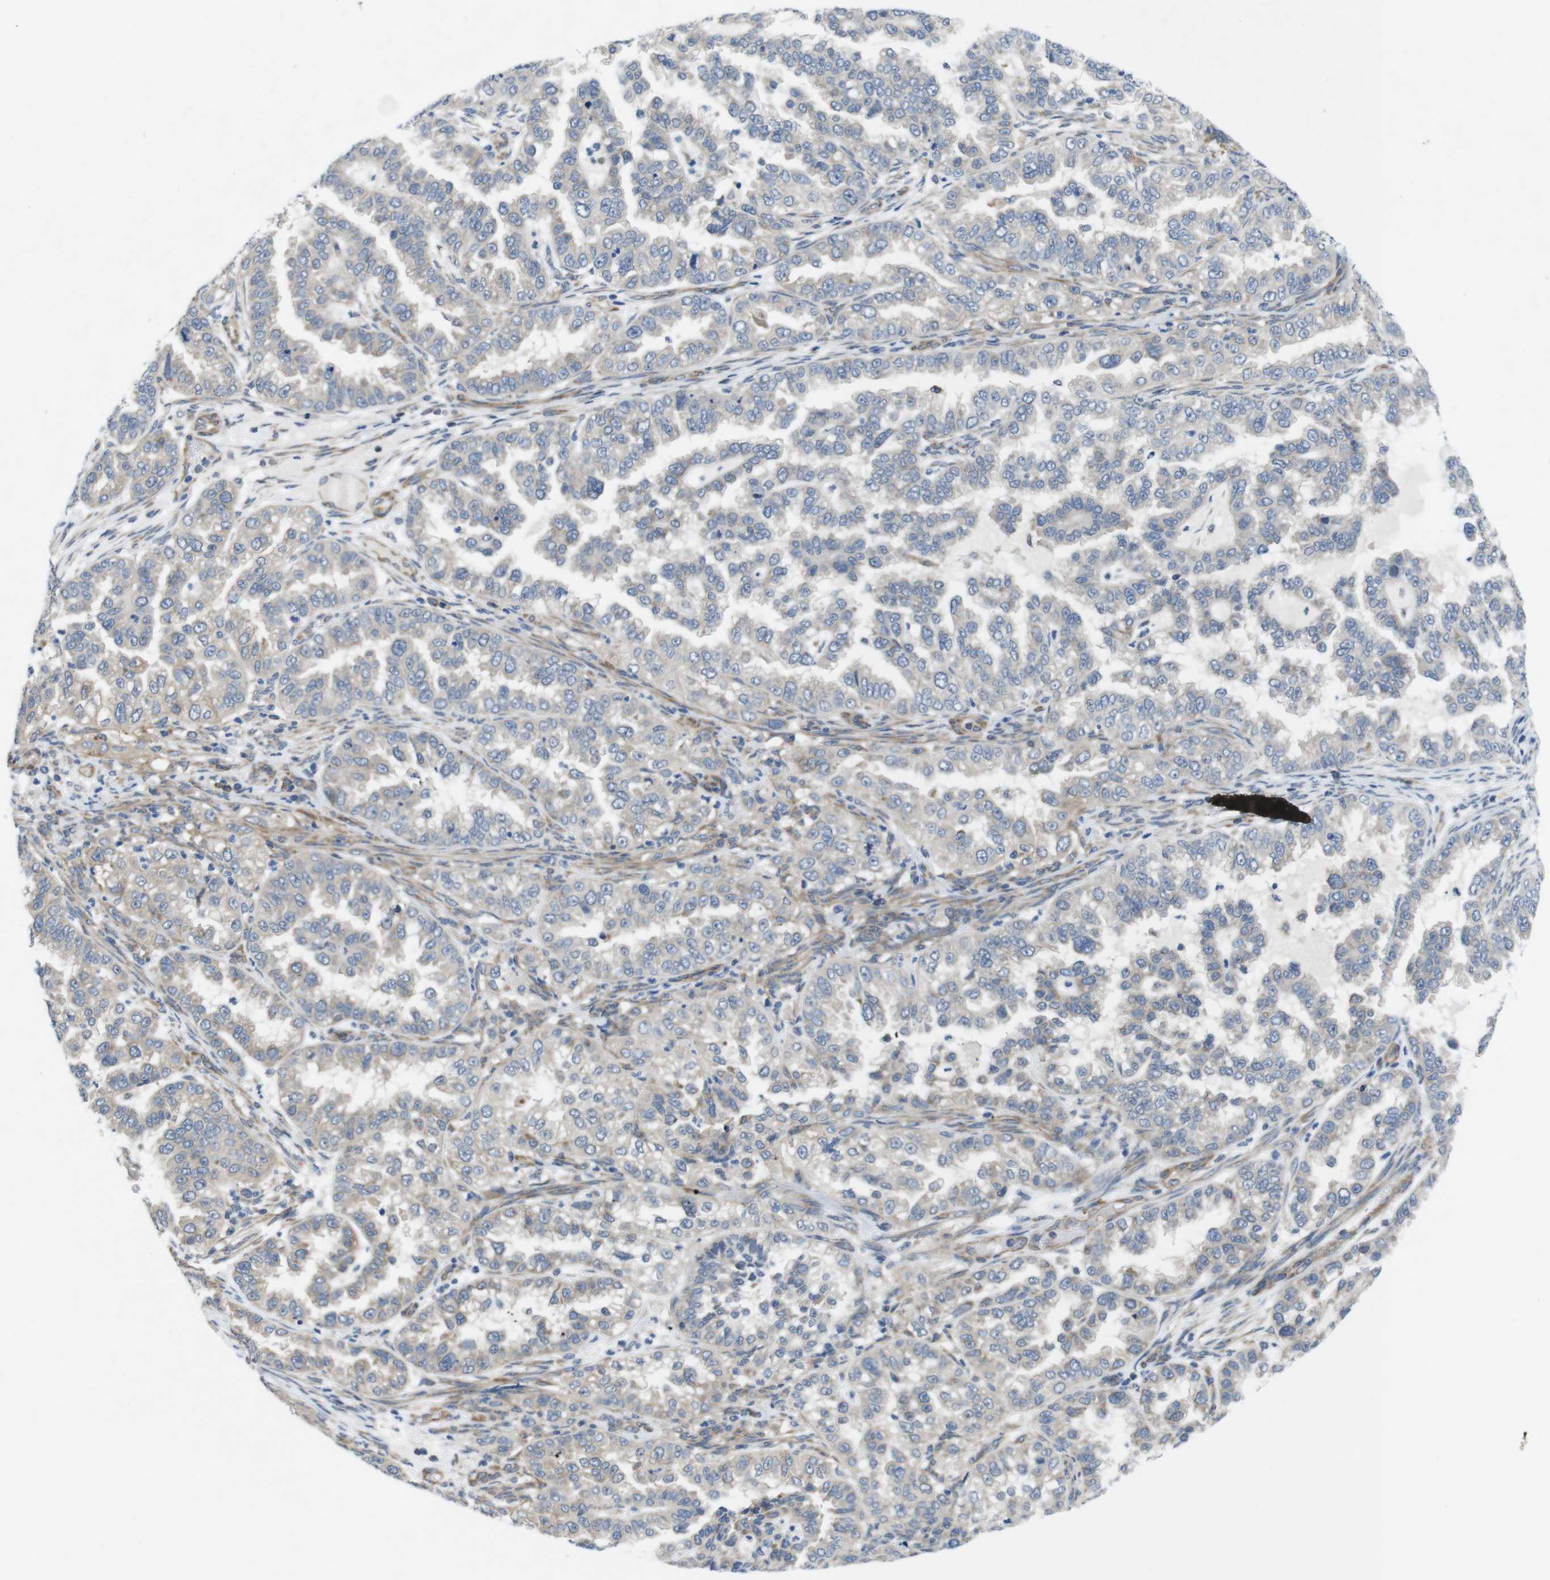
{"staining": {"intensity": "negative", "quantity": "none", "location": "none"}, "tissue": "endometrial cancer", "cell_type": "Tumor cells", "image_type": "cancer", "snomed": [{"axis": "morphology", "description": "Adenocarcinoma, NOS"}, {"axis": "topography", "description": "Endometrium"}], "caption": "The immunohistochemistry micrograph has no significant staining in tumor cells of adenocarcinoma (endometrial) tissue.", "gene": "DCLK1", "patient": {"sex": "female", "age": 85}}